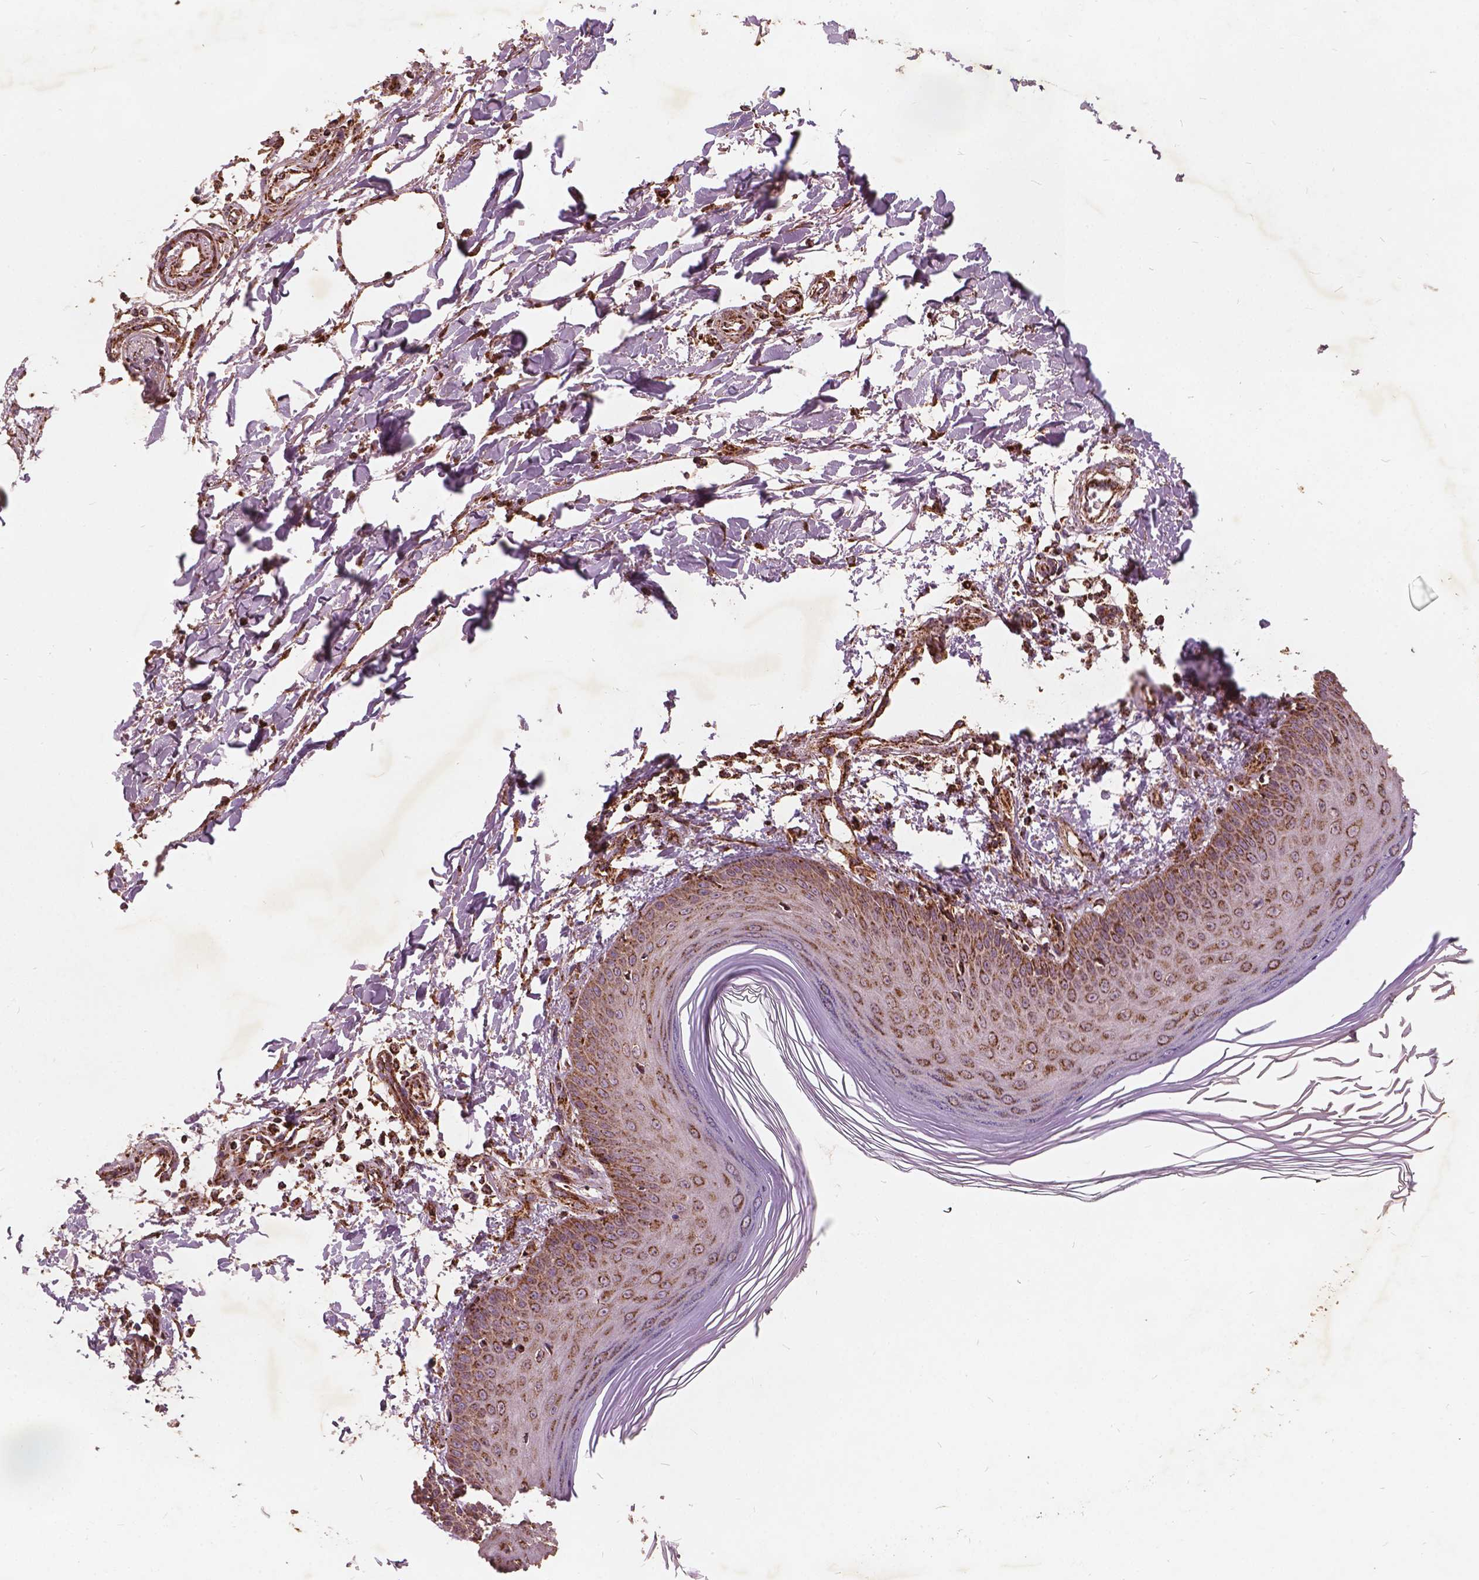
{"staining": {"intensity": "moderate", "quantity": ">75%", "location": "cytoplasmic/membranous"}, "tissue": "skin", "cell_type": "Fibroblasts", "image_type": "normal", "snomed": [{"axis": "morphology", "description": "Normal tissue, NOS"}, {"axis": "topography", "description": "Skin"}], "caption": "IHC staining of normal skin, which demonstrates medium levels of moderate cytoplasmic/membranous staining in approximately >75% of fibroblasts indicating moderate cytoplasmic/membranous protein positivity. The staining was performed using DAB (3,3'-diaminobenzidine) (brown) for protein detection and nuclei were counterstained in hematoxylin (blue).", "gene": "UBXN2A", "patient": {"sex": "female", "age": 62}}